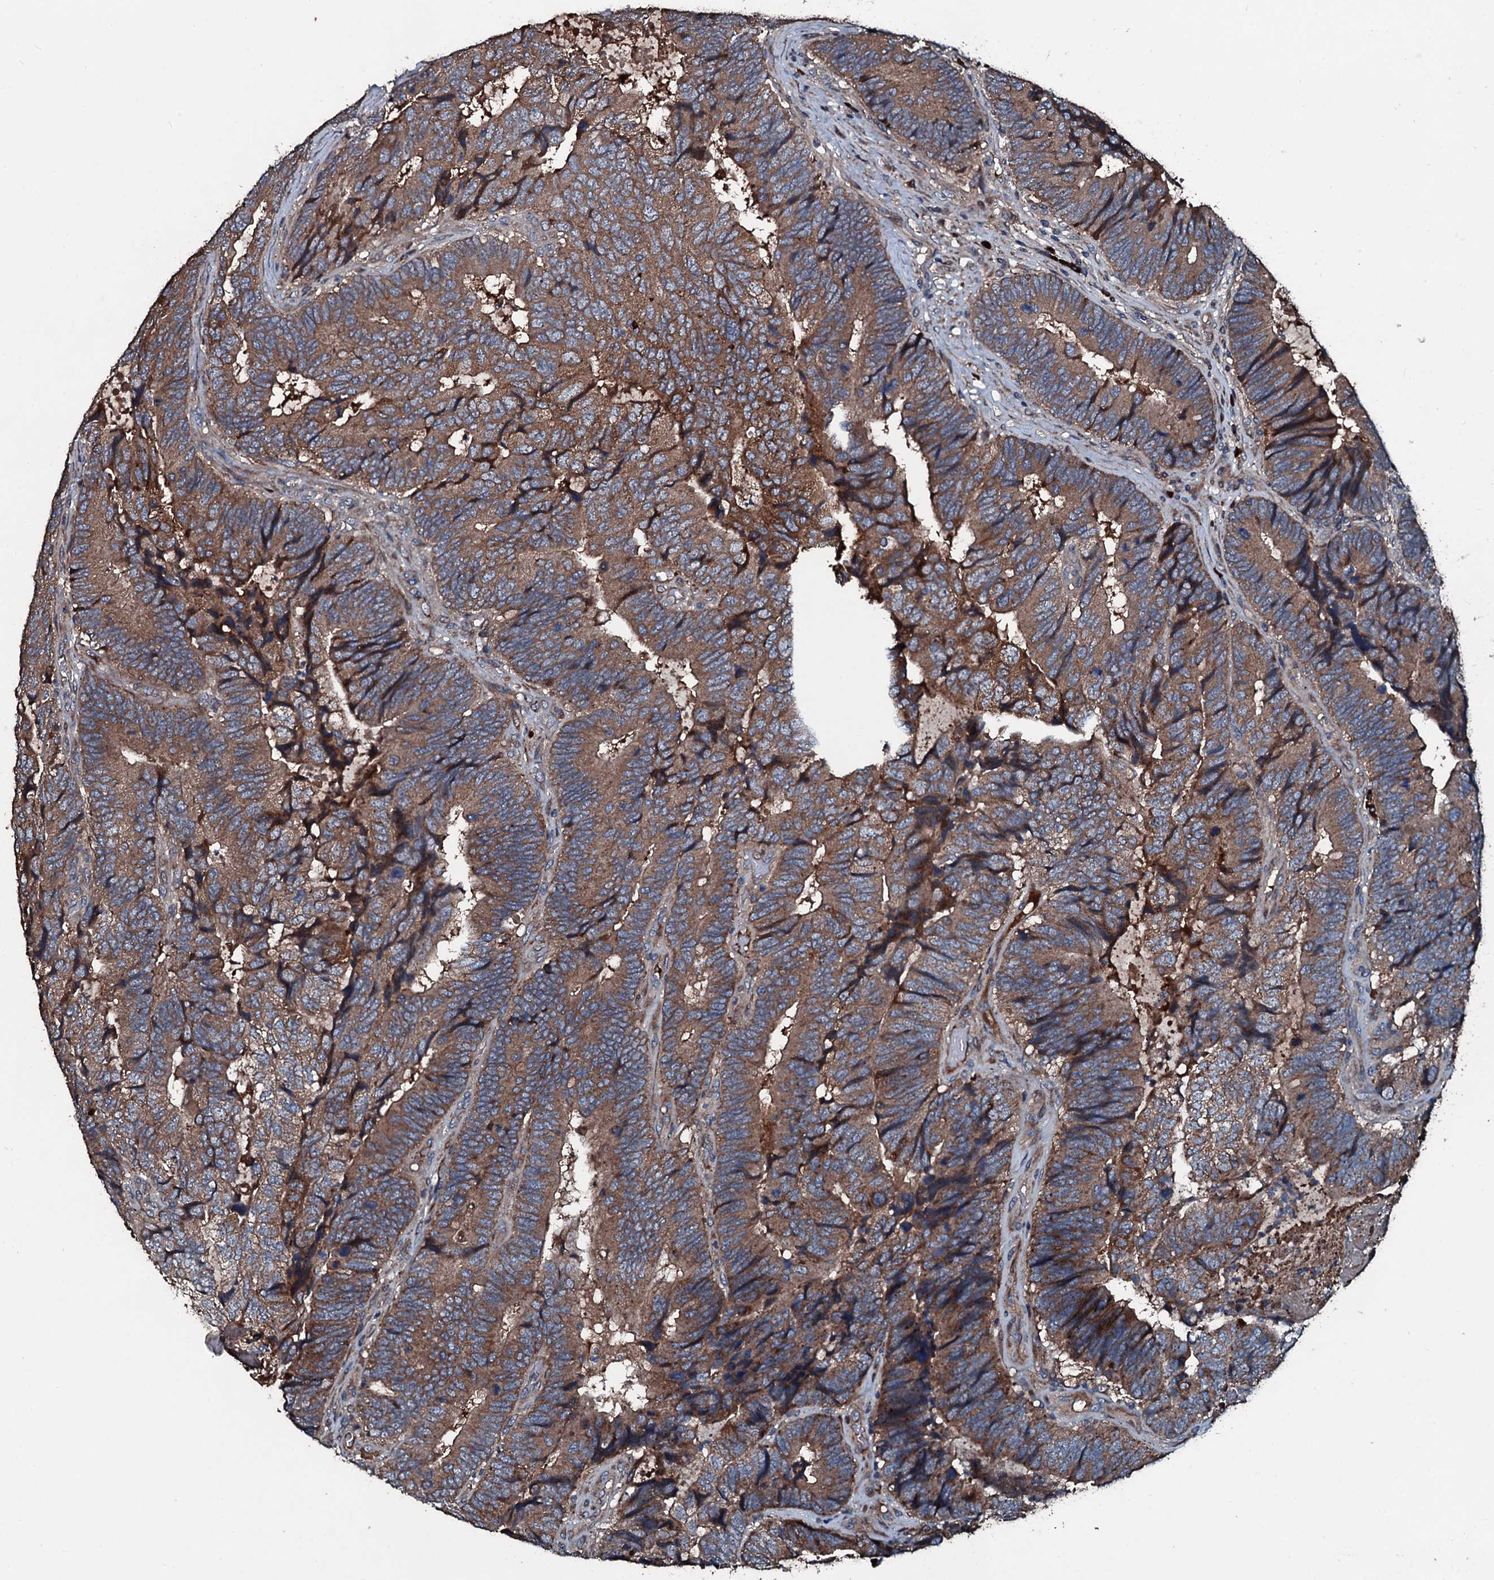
{"staining": {"intensity": "moderate", "quantity": ">75%", "location": "cytoplasmic/membranous"}, "tissue": "colorectal cancer", "cell_type": "Tumor cells", "image_type": "cancer", "snomed": [{"axis": "morphology", "description": "Adenocarcinoma, NOS"}, {"axis": "topography", "description": "Colon"}], "caption": "Colorectal cancer (adenocarcinoma) stained with DAB (3,3'-diaminobenzidine) immunohistochemistry reveals medium levels of moderate cytoplasmic/membranous staining in about >75% of tumor cells.", "gene": "AARS1", "patient": {"sex": "female", "age": 67}}